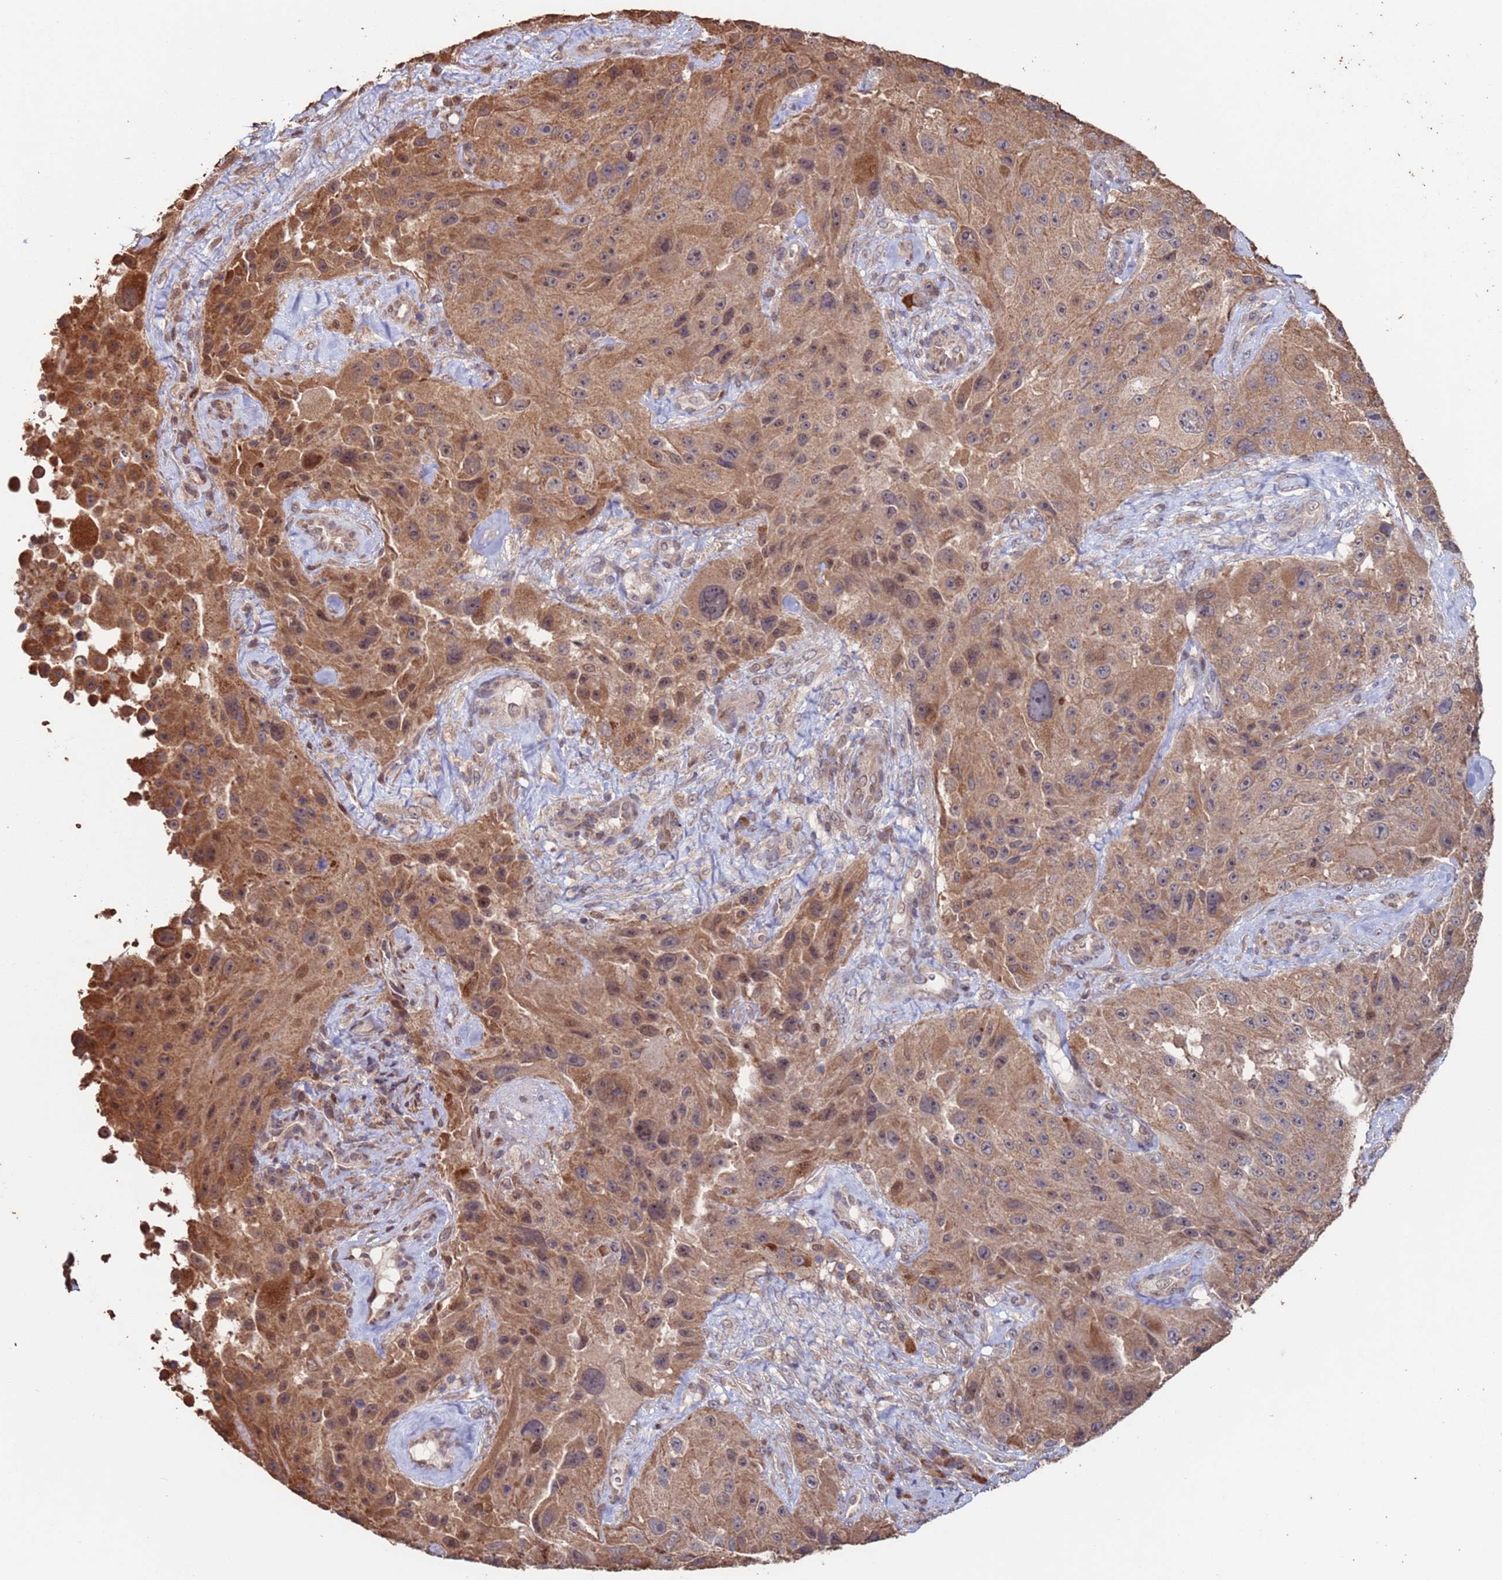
{"staining": {"intensity": "moderate", "quantity": ">75%", "location": "cytoplasmic/membranous,nuclear"}, "tissue": "melanoma", "cell_type": "Tumor cells", "image_type": "cancer", "snomed": [{"axis": "morphology", "description": "Malignant melanoma, Metastatic site"}, {"axis": "topography", "description": "Lymph node"}], "caption": "Melanoma stained for a protein (brown) reveals moderate cytoplasmic/membranous and nuclear positive positivity in approximately >75% of tumor cells.", "gene": "PRR7", "patient": {"sex": "male", "age": 62}}